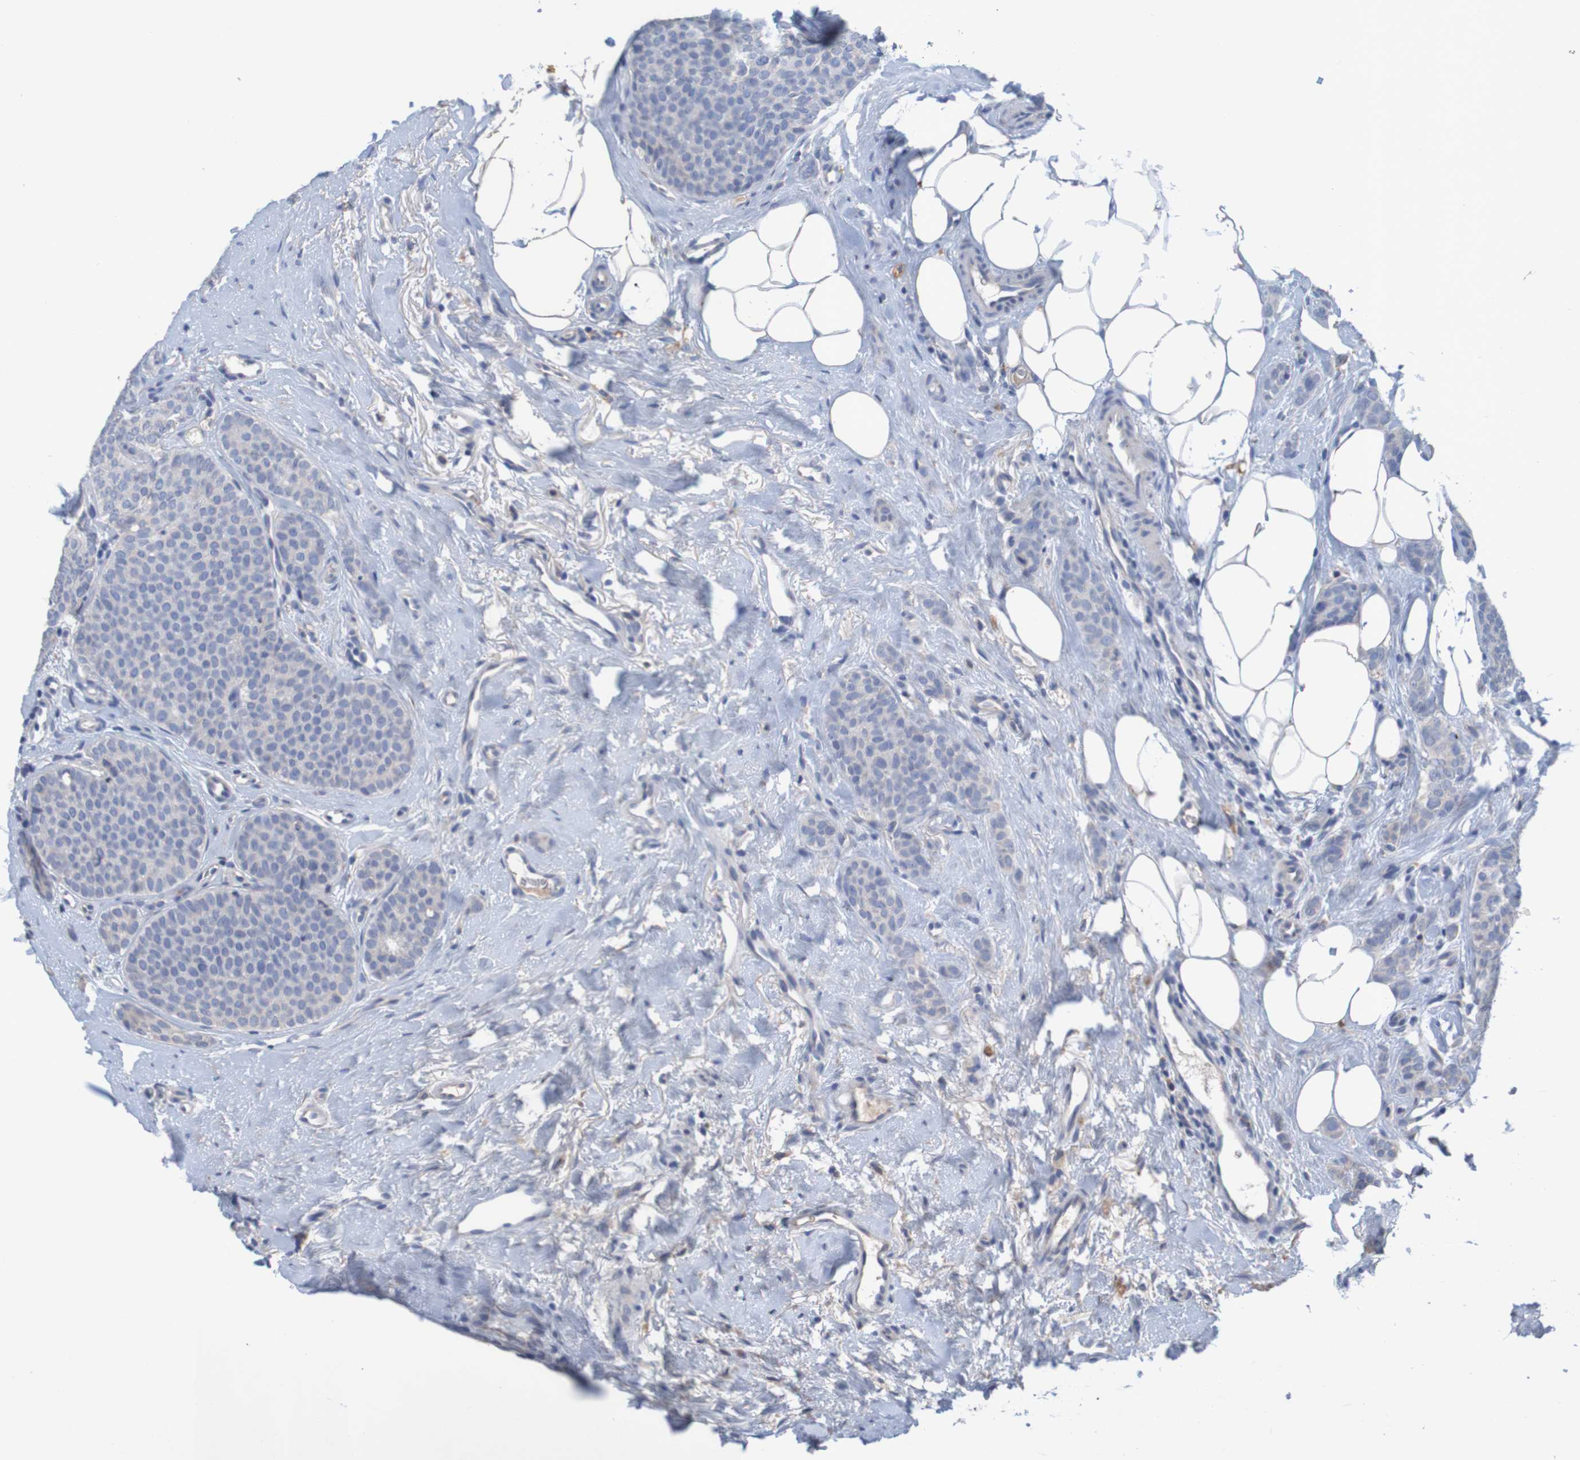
{"staining": {"intensity": "weak", "quantity": "<25%", "location": "cytoplasmic/membranous"}, "tissue": "breast cancer", "cell_type": "Tumor cells", "image_type": "cancer", "snomed": [{"axis": "morphology", "description": "Lobular carcinoma"}, {"axis": "topography", "description": "Skin"}, {"axis": "topography", "description": "Breast"}], "caption": "DAB (3,3'-diaminobenzidine) immunohistochemical staining of breast lobular carcinoma exhibits no significant staining in tumor cells.", "gene": "LTA", "patient": {"sex": "female", "age": 46}}